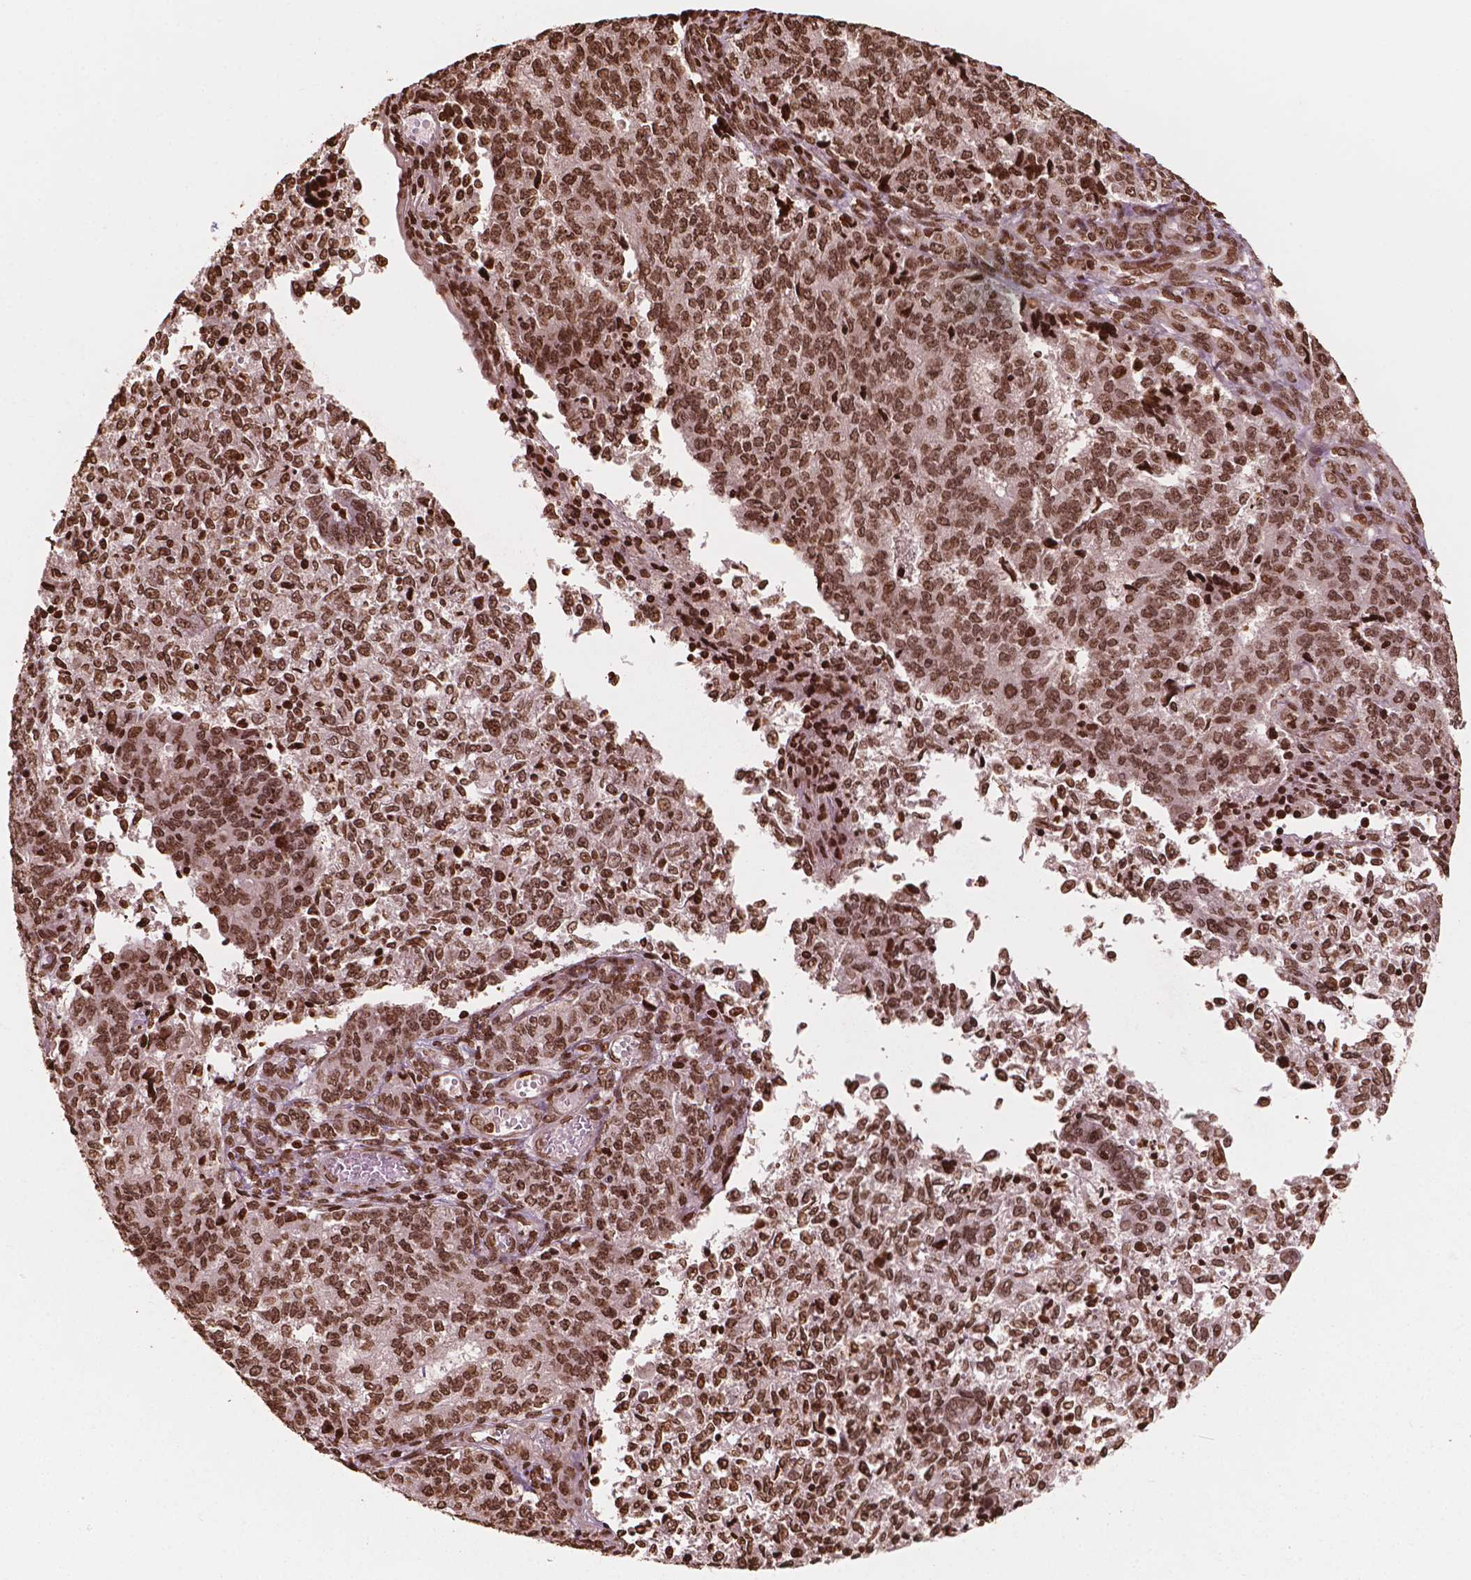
{"staining": {"intensity": "strong", "quantity": ">75%", "location": "nuclear"}, "tissue": "endometrial cancer", "cell_type": "Tumor cells", "image_type": "cancer", "snomed": [{"axis": "morphology", "description": "Adenocarcinoma, NOS"}, {"axis": "topography", "description": "Endometrium"}], "caption": "This photomicrograph reveals immunohistochemistry (IHC) staining of adenocarcinoma (endometrial), with high strong nuclear expression in approximately >75% of tumor cells.", "gene": "H3C7", "patient": {"sex": "female", "age": 50}}